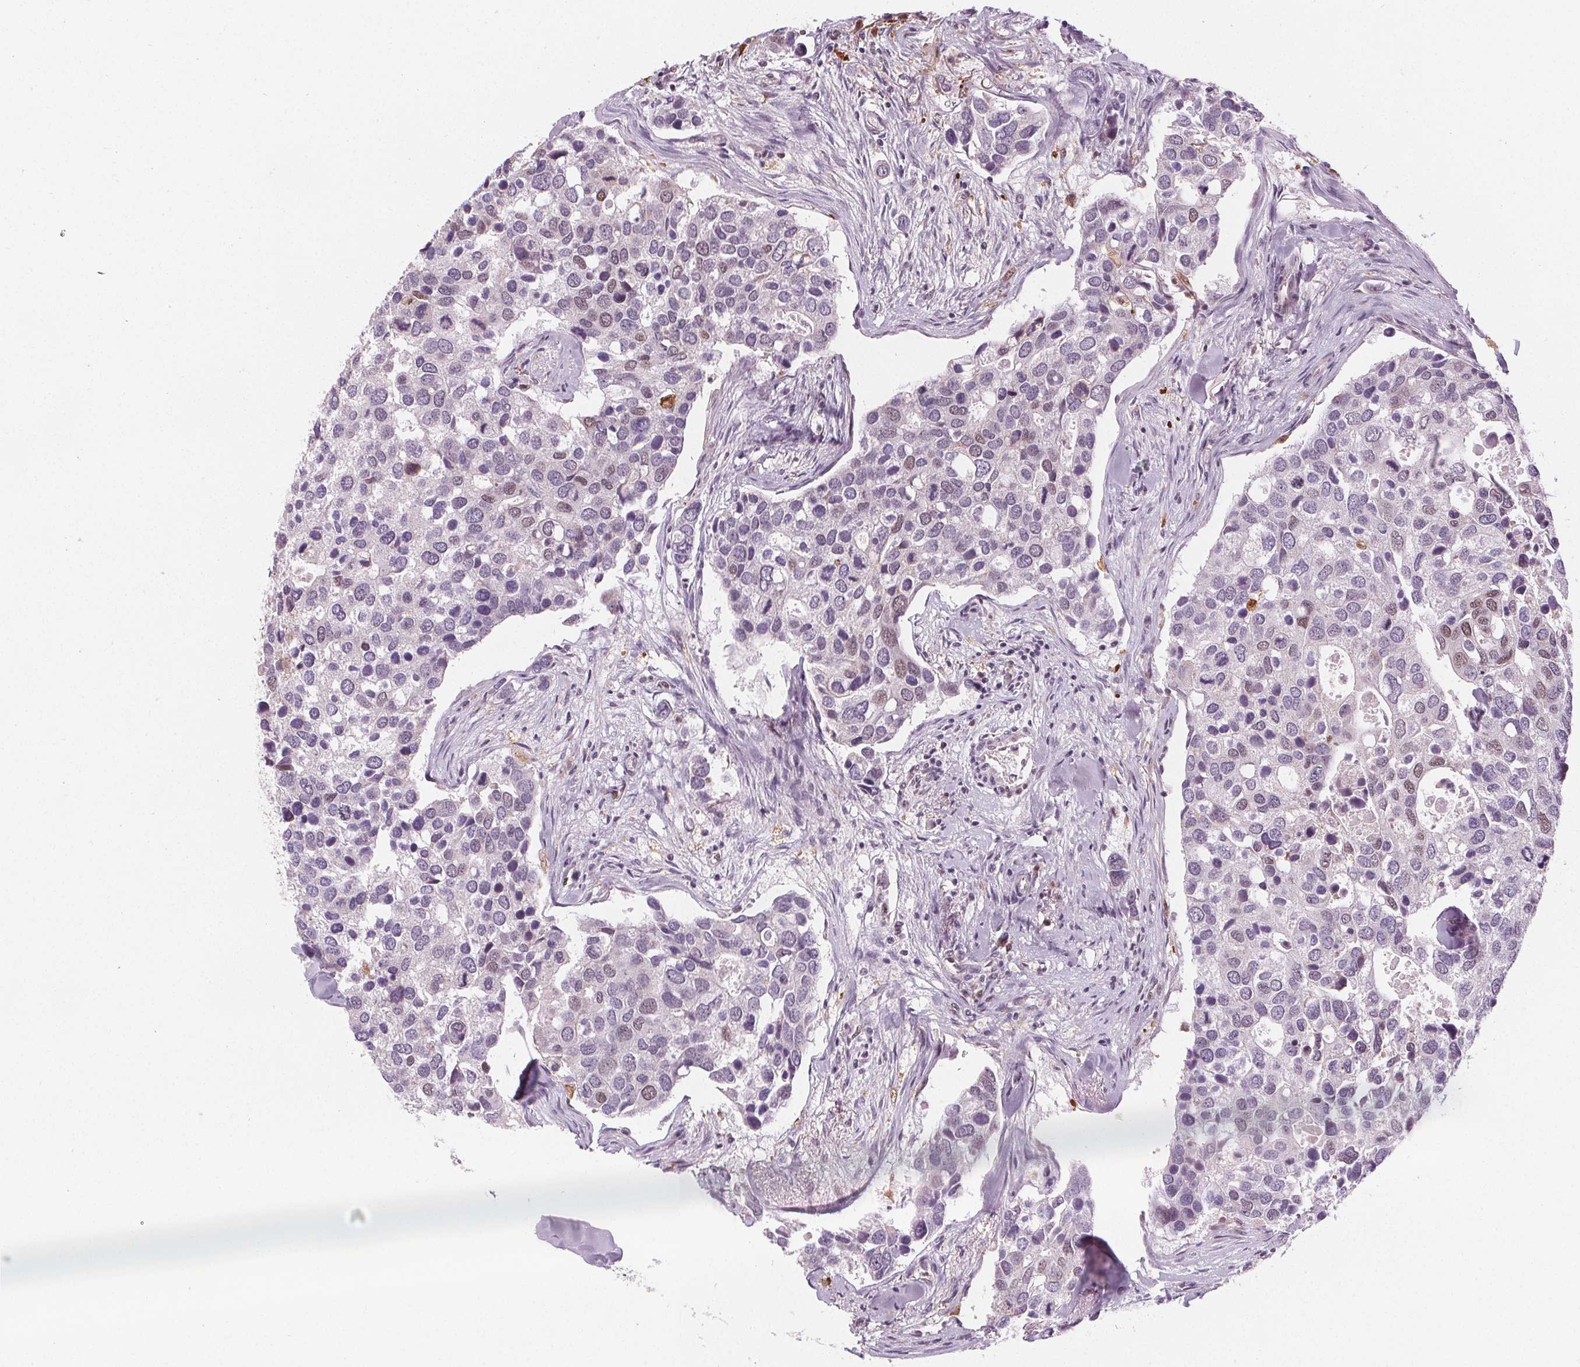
{"staining": {"intensity": "moderate", "quantity": "<25%", "location": "nuclear"}, "tissue": "breast cancer", "cell_type": "Tumor cells", "image_type": "cancer", "snomed": [{"axis": "morphology", "description": "Duct carcinoma"}, {"axis": "topography", "description": "Breast"}], "caption": "The immunohistochemical stain highlights moderate nuclear expression in tumor cells of breast intraductal carcinoma tissue.", "gene": "DPM2", "patient": {"sex": "female", "age": 83}}